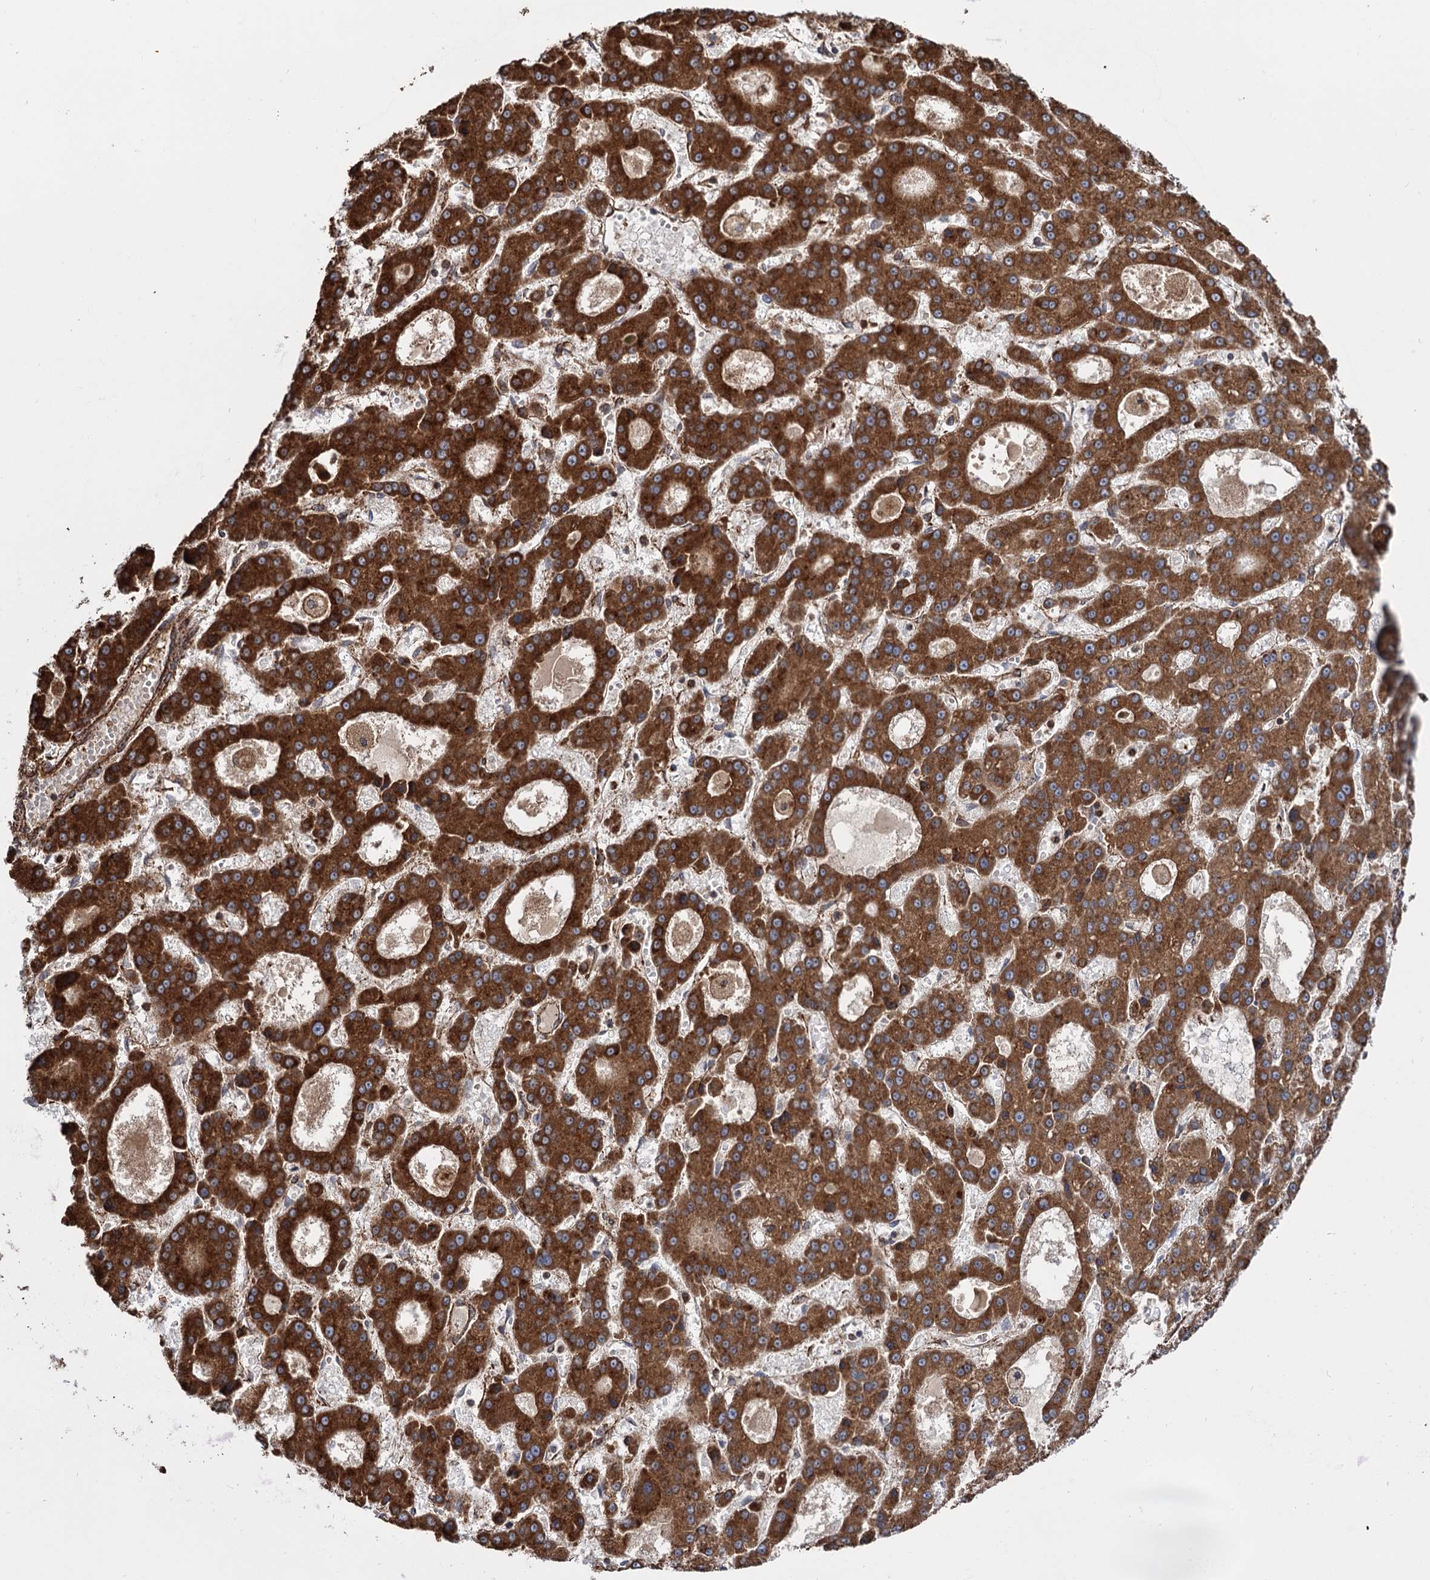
{"staining": {"intensity": "strong", "quantity": ">75%", "location": "cytoplasmic/membranous"}, "tissue": "liver cancer", "cell_type": "Tumor cells", "image_type": "cancer", "snomed": [{"axis": "morphology", "description": "Carcinoma, Hepatocellular, NOS"}, {"axis": "topography", "description": "Liver"}], "caption": "Immunohistochemical staining of liver hepatocellular carcinoma displays strong cytoplasmic/membranous protein staining in about >75% of tumor cells.", "gene": "ATP8B4", "patient": {"sex": "male", "age": 70}}